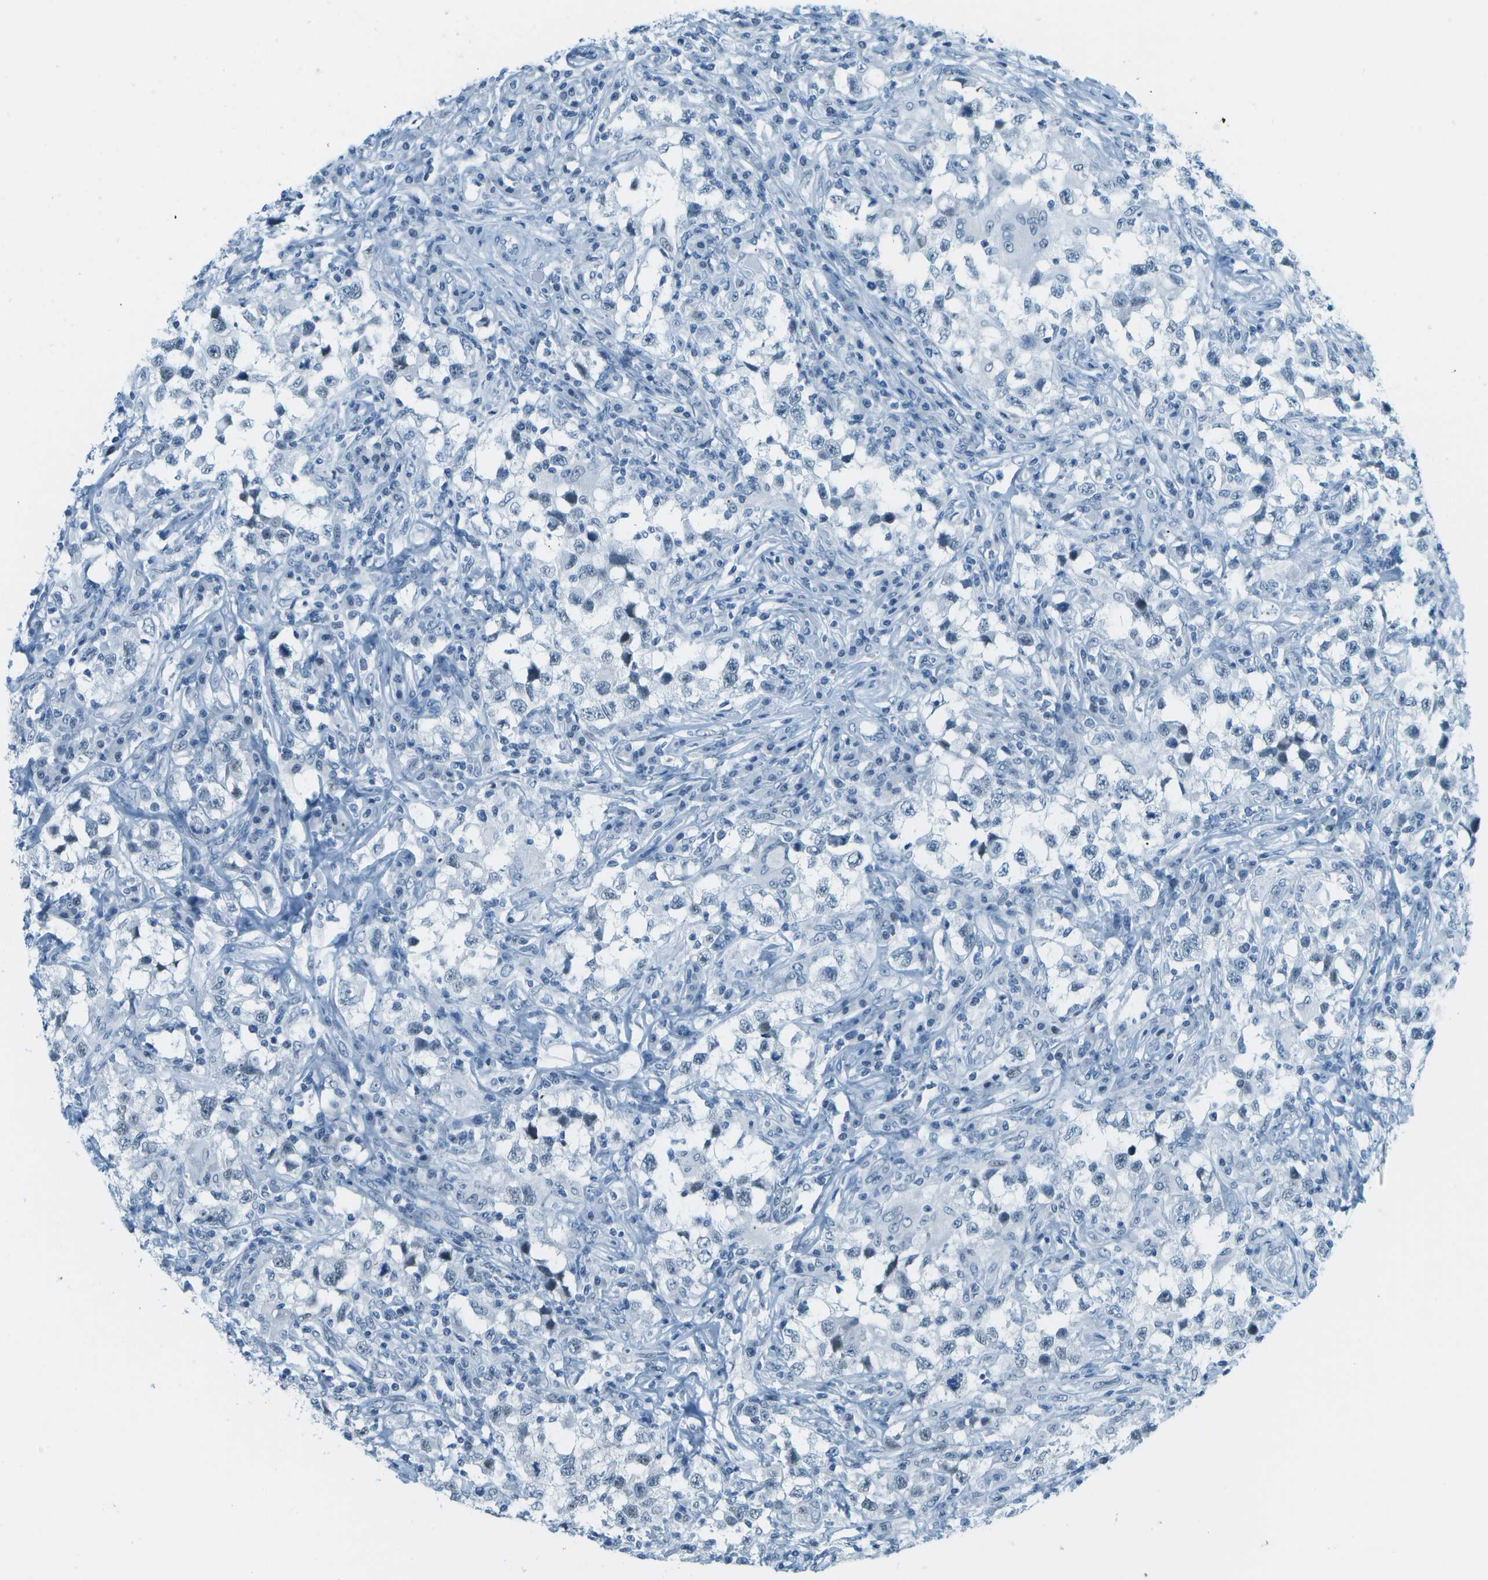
{"staining": {"intensity": "negative", "quantity": "none", "location": "none"}, "tissue": "testis cancer", "cell_type": "Tumor cells", "image_type": "cancer", "snomed": [{"axis": "morphology", "description": "Carcinoma, Embryonal, NOS"}, {"axis": "topography", "description": "Testis"}], "caption": "Immunohistochemical staining of testis cancer displays no significant positivity in tumor cells. (Brightfield microscopy of DAB IHC at high magnification).", "gene": "NEK11", "patient": {"sex": "male", "age": 21}}